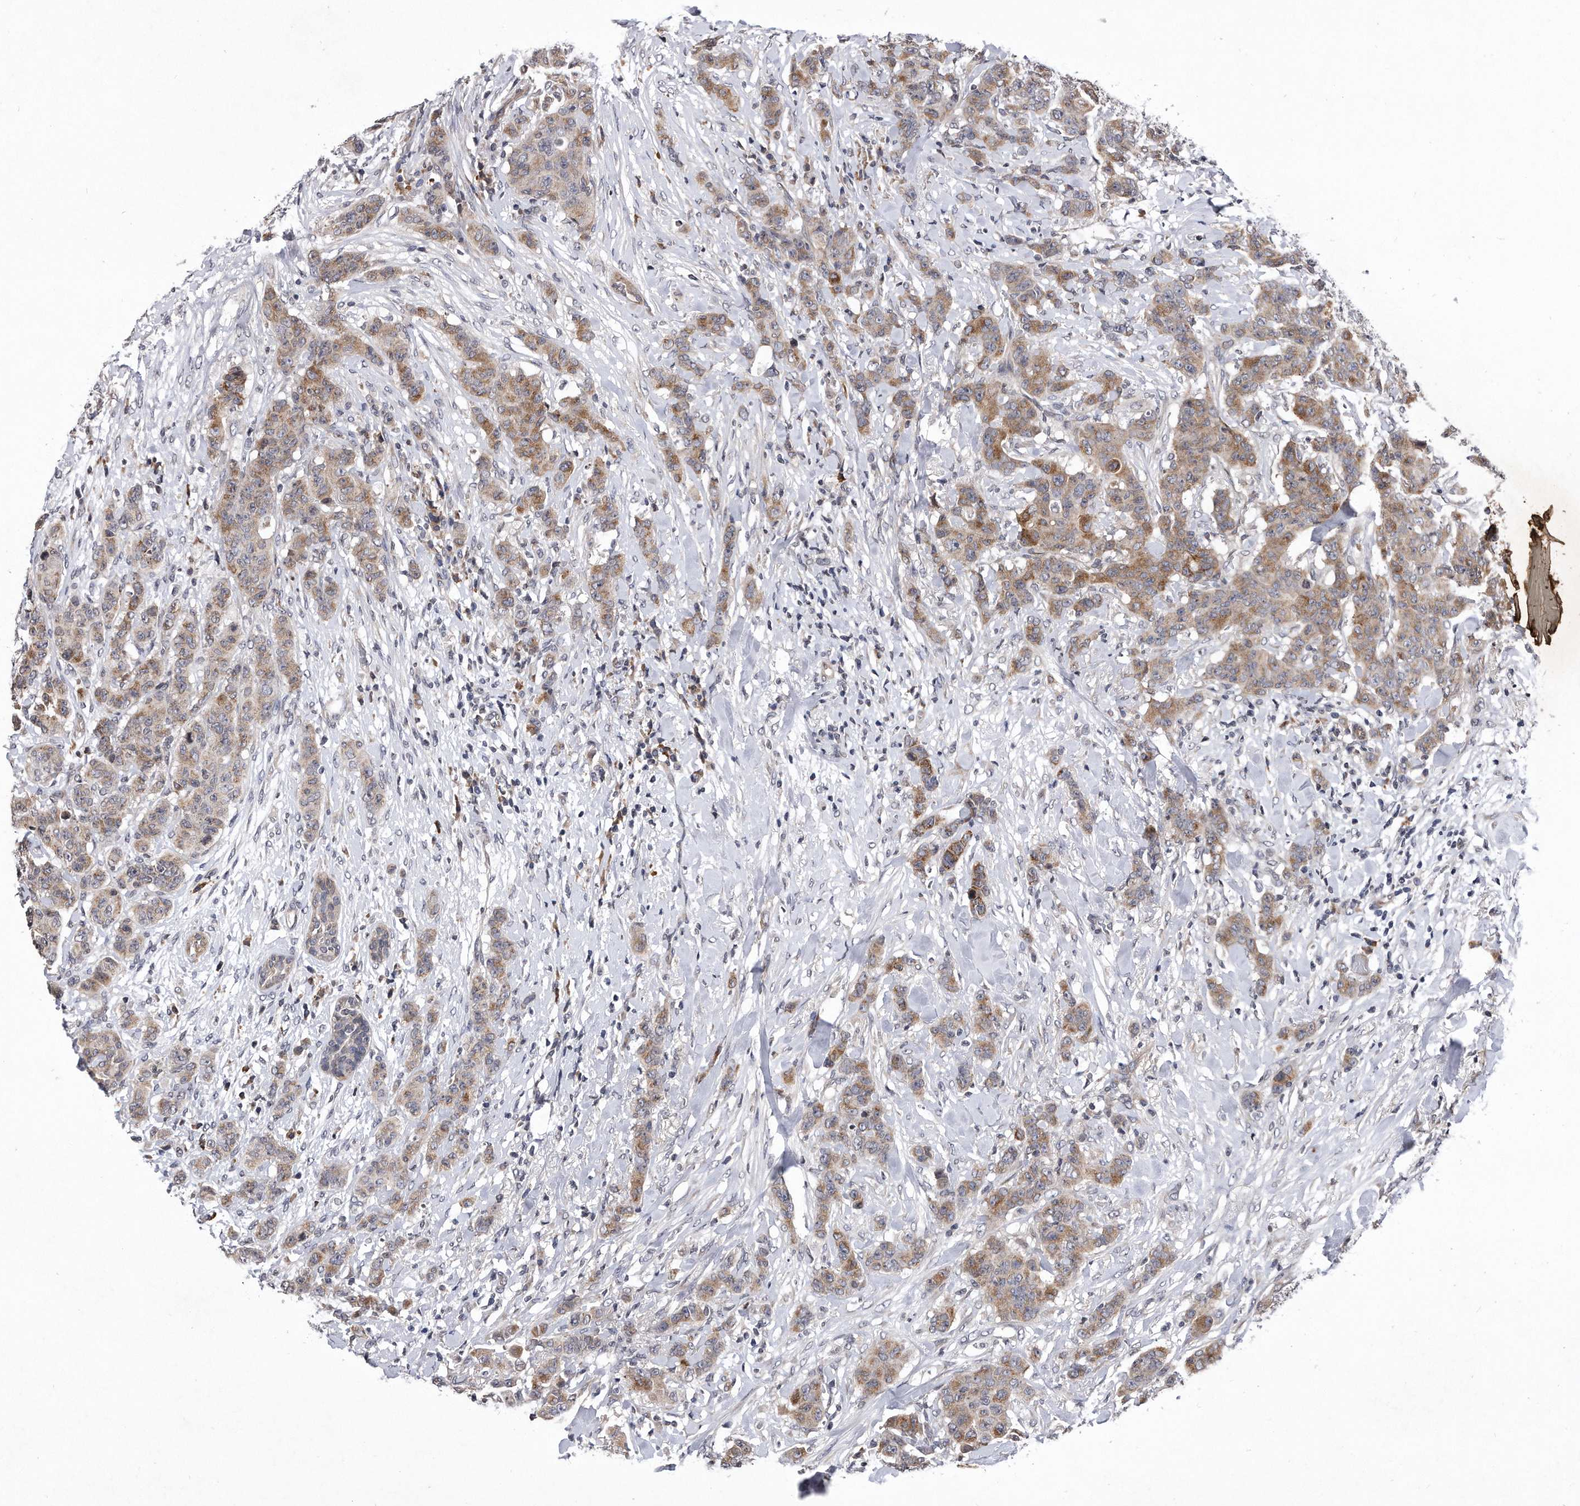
{"staining": {"intensity": "moderate", "quantity": ">75%", "location": "cytoplasmic/membranous"}, "tissue": "breast cancer", "cell_type": "Tumor cells", "image_type": "cancer", "snomed": [{"axis": "morphology", "description": "Duct carcinoma"}, {"axis": "topography", "description": "Breast"}], "caption": "A brown stain shows moderate cytoplasmic/membranous positivity of a protein in intraductal carcinoma (breast) tumor cells.", "gene": "DAB1", "patient": {"sex": "female", "age": 40}}